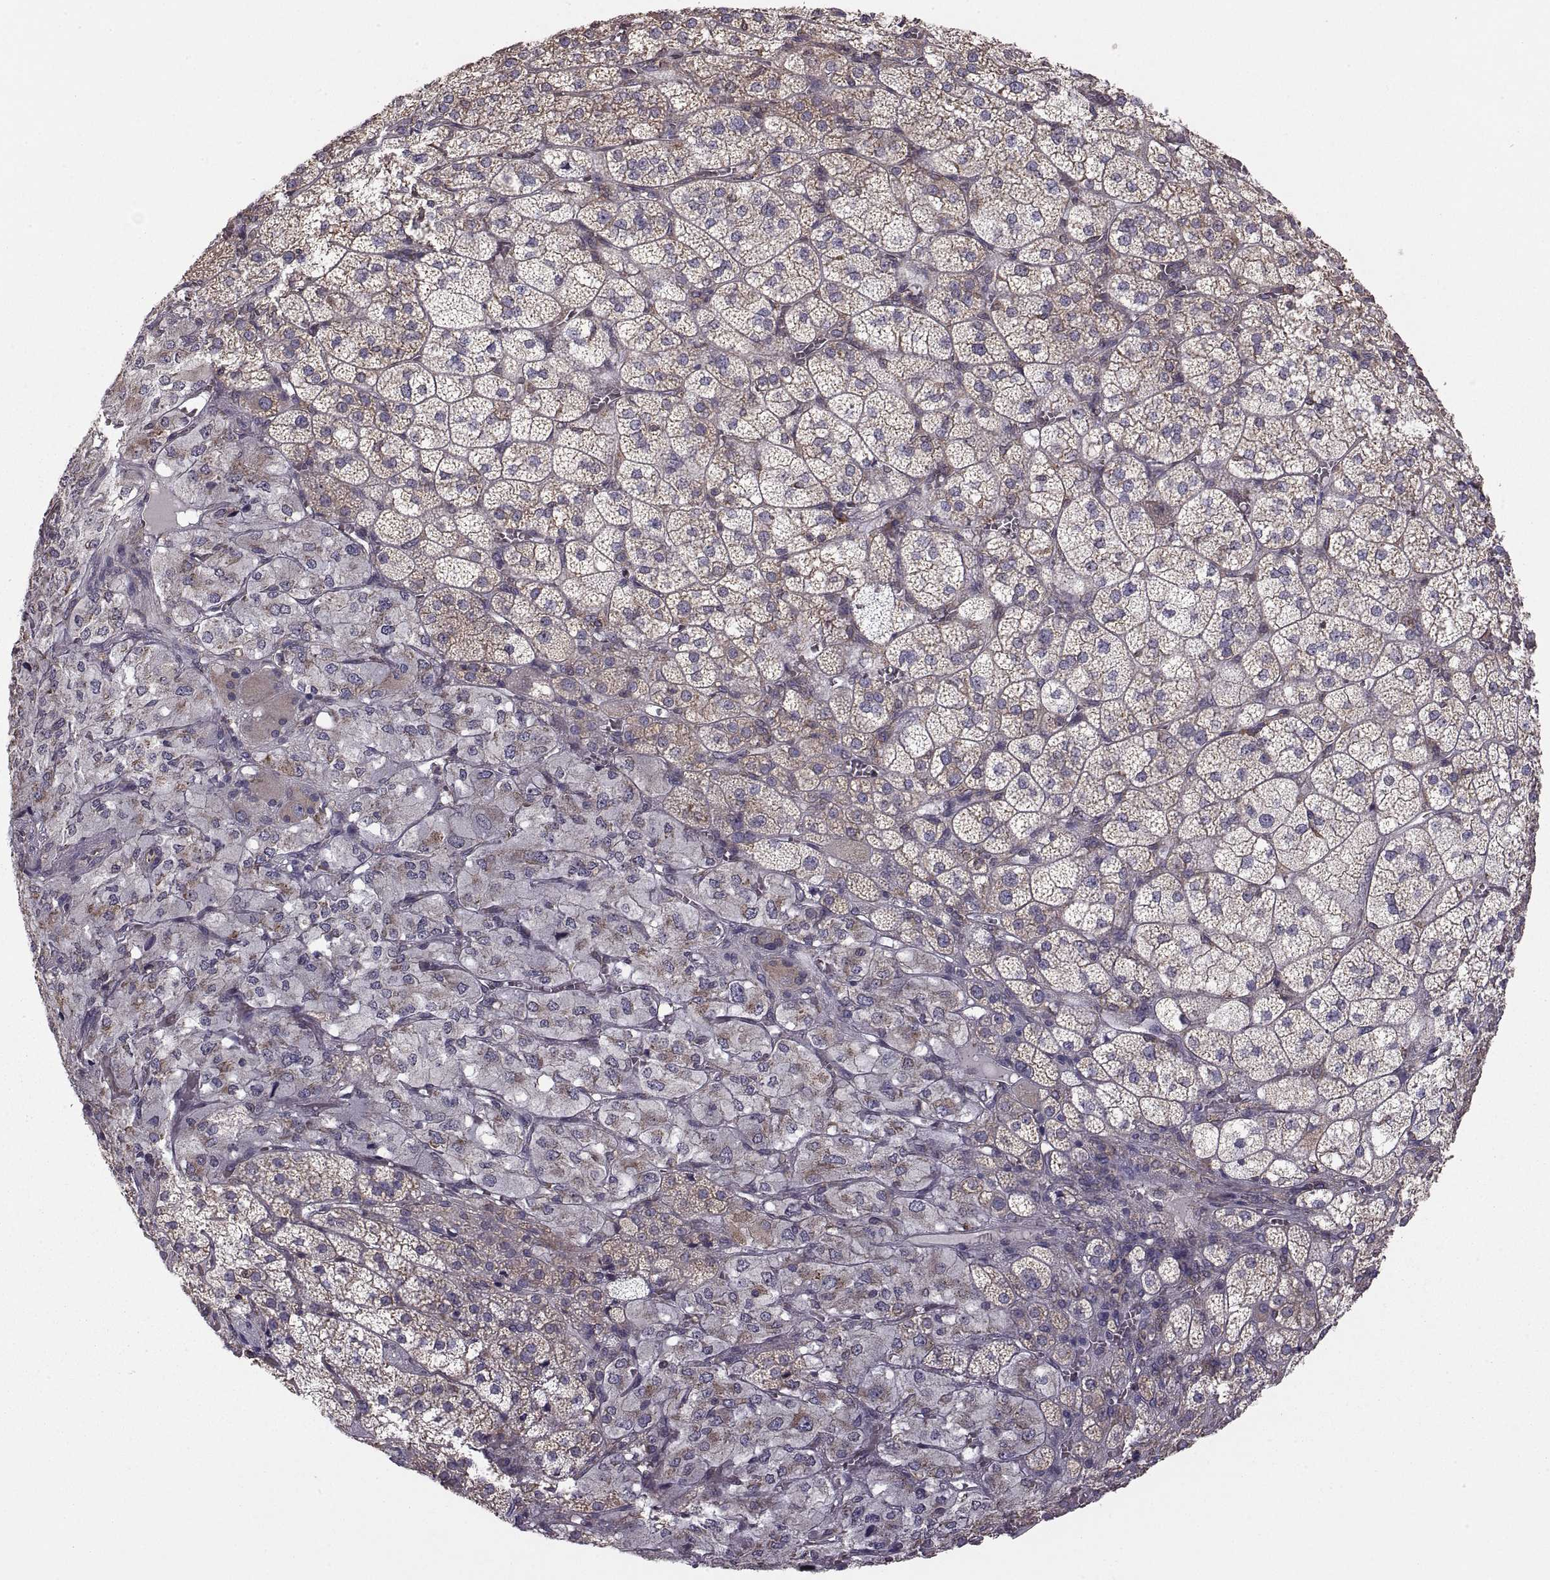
{"staining": {"intensity": "moderate", "quantity": "25%-75%", "location": "cytoplasmic/membranous"}, "tissue": "adrenal gland", "cell_type": "Glandular cells", "image_type": "normal", "snomed": [{"axis": "morphology", "description": "Normal tissue, NOS"}, {"axis": "topography", "description": "Adrenal gland"}], "caption": "Protein expression by immunohistochemistry exhibits moderate cytoplasmic/membranous positivity in approximately 25%-75% of glandular cells in unremarkable adrenal gland. The staining was performed using DAB (3,3'-diaminobenzidine) to visualize the protein expression in brown, while the nuclei were stained in blue with hematoxylin (Magnification: 20x).", "gene": "PDIA3", "patient": {"sex": "female", "age": 60}}